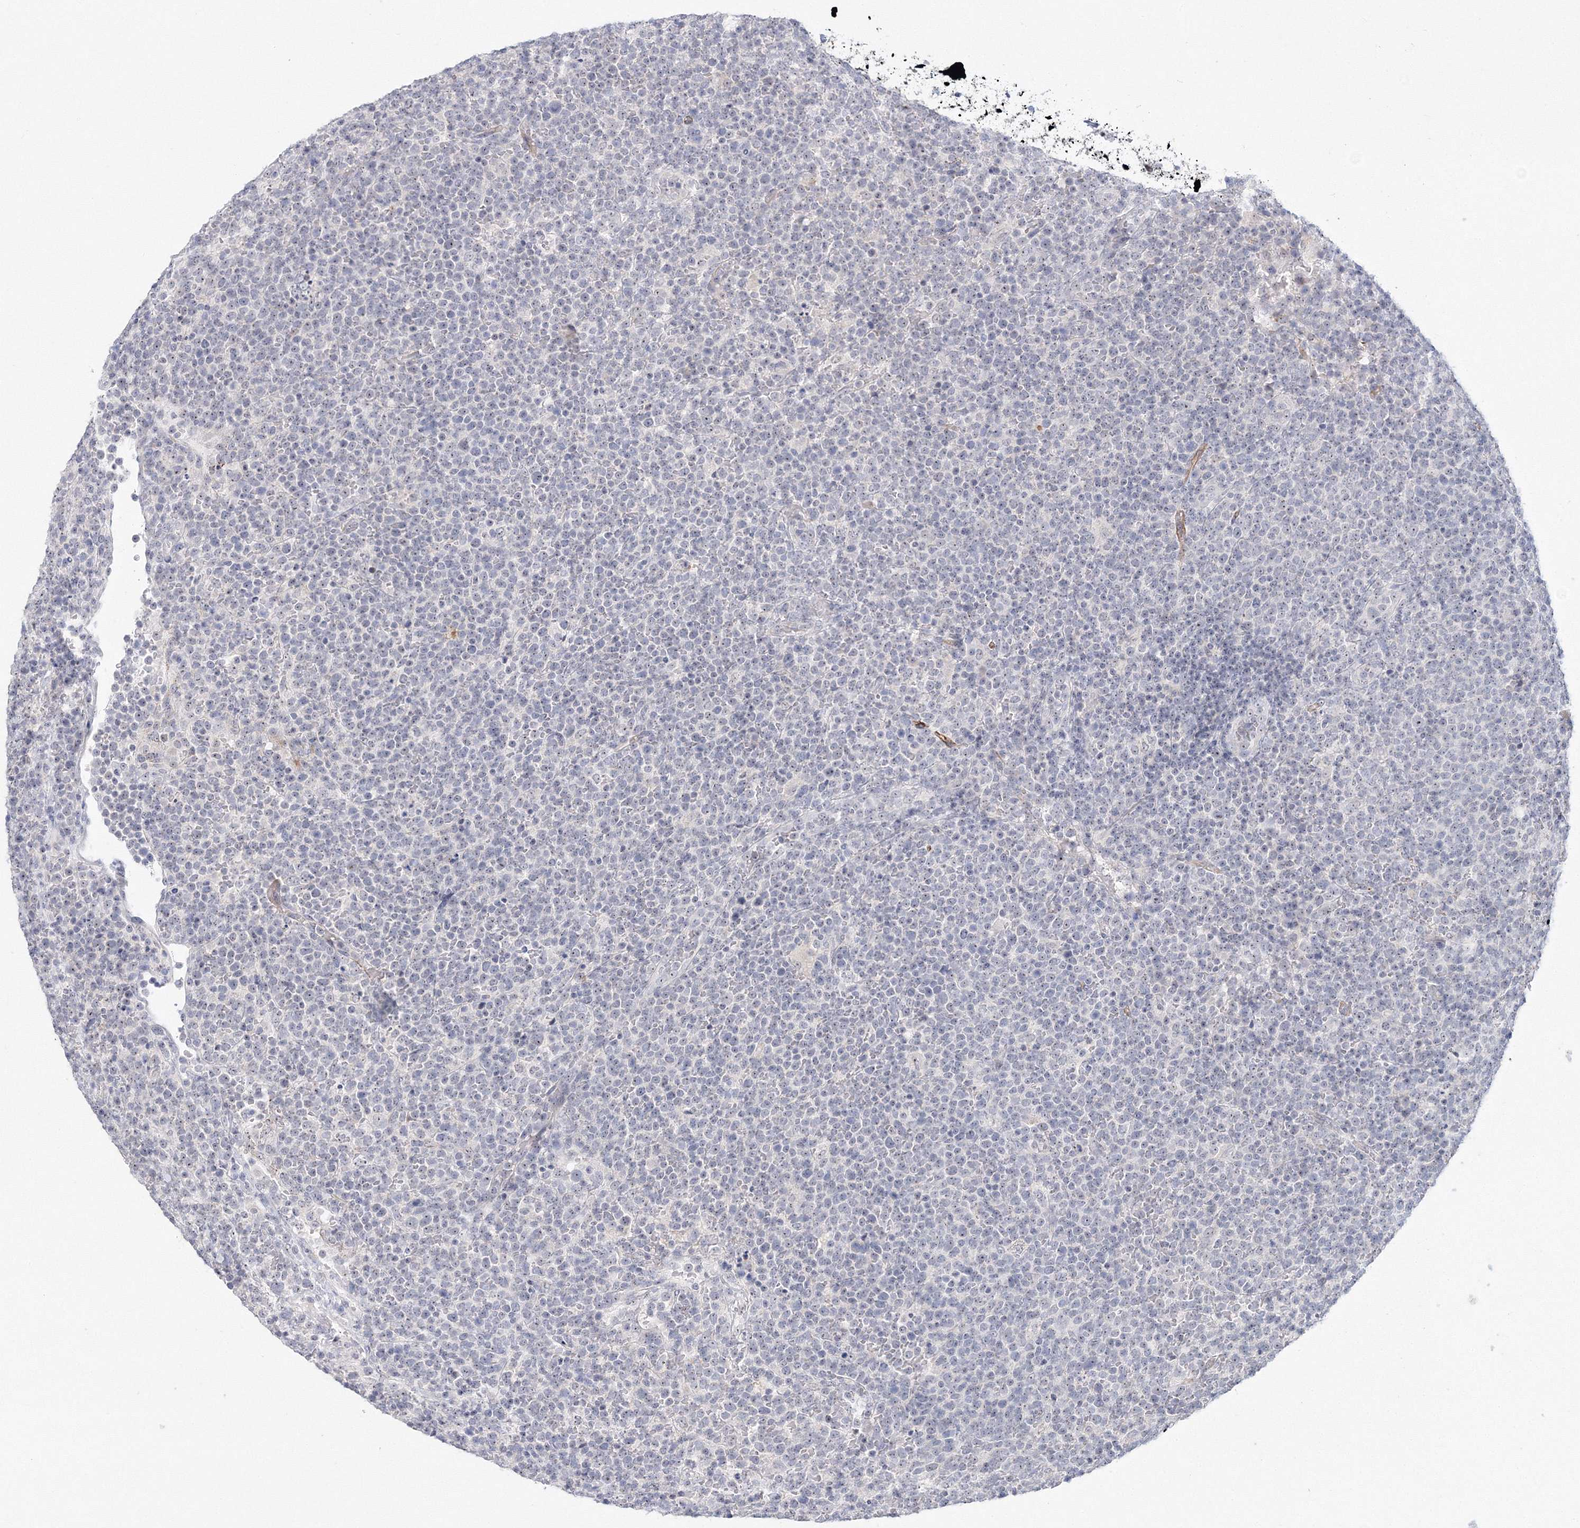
{"staining": {"intensity": "negative", "quantity": "none", "location": "none"}, "tissue": "lymphoma", "cell_type": "Tumor cells", "image_type": "cancer", "snomed": [{"axis": "morphology", "description": "Malignant lymphoma, non-Hodgkin's type, High grade"}, {"axis": "topography", "description": "Lymph node"}], "caption": "Histopathology image shows no protein positivity in tumor cells of lymphoma tissue.", "gene": "SIRT7", "patient": {"sex": "male", "age": 61}}